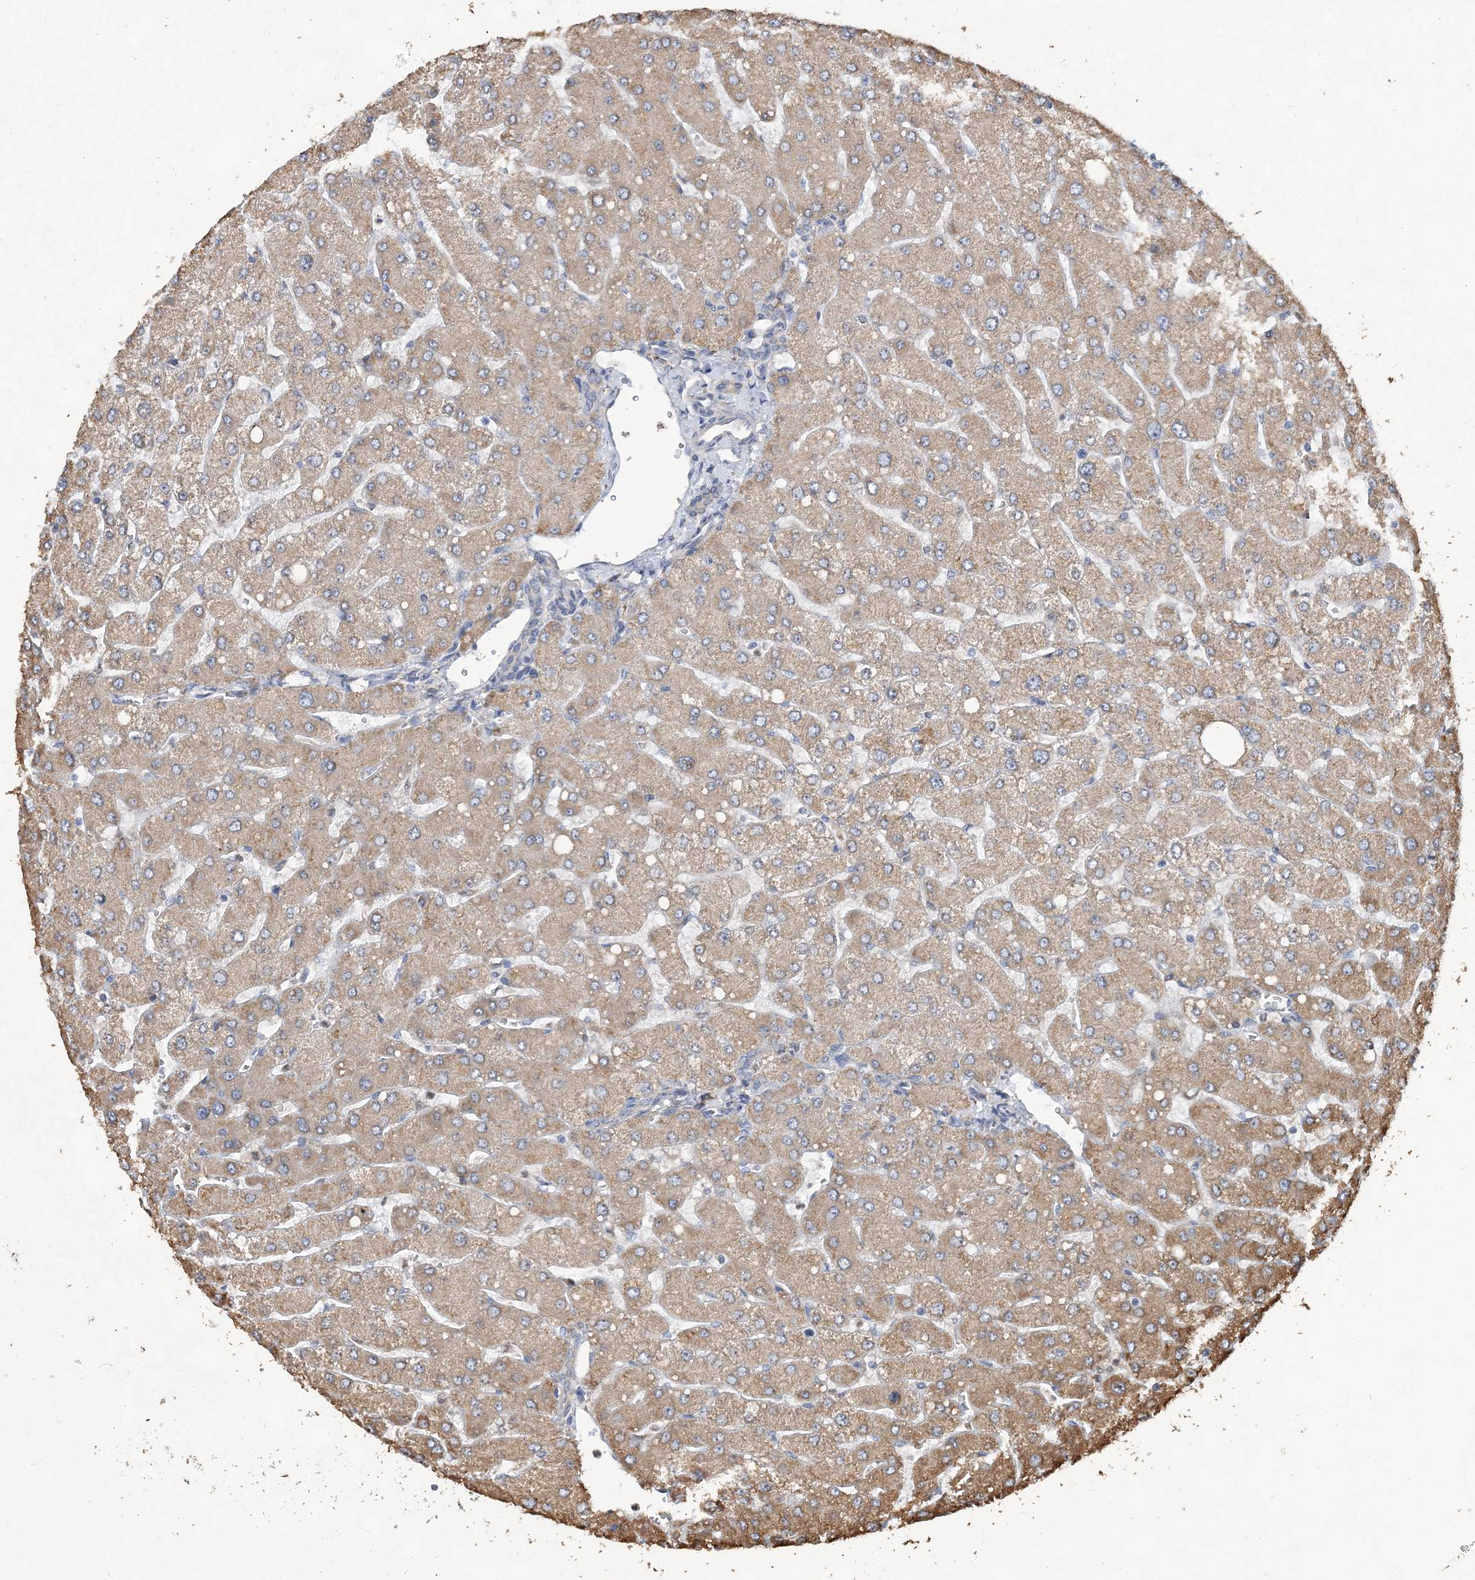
{"staining": {"intensity": "moderate", "quantity": "<25%", "location": "cytoplasmic/membranous"}, "tissue": "liver", "cell_type": "Cholangiocytes", "image_type": "normal", "snomed": [{"axis": "morphology", "description": "Normal tissue, NOS"}, {"axis": "topography", "description": "Liver"}], "caption": "High-power microscopy captured an immunohistochemistry micrograph of unremarkable liver, revealing moderate cytoplasmic/membranous expression in approximately <25% of cholangiocytes. The staining is performed using DAB (3,3'-diaminobenzidine) brown chromogen to label protein expression. The nuclei are counter-stained blue using hematoxylin.", "gene": "WDR12", "patient": {"sex": "male", "age": 55}}